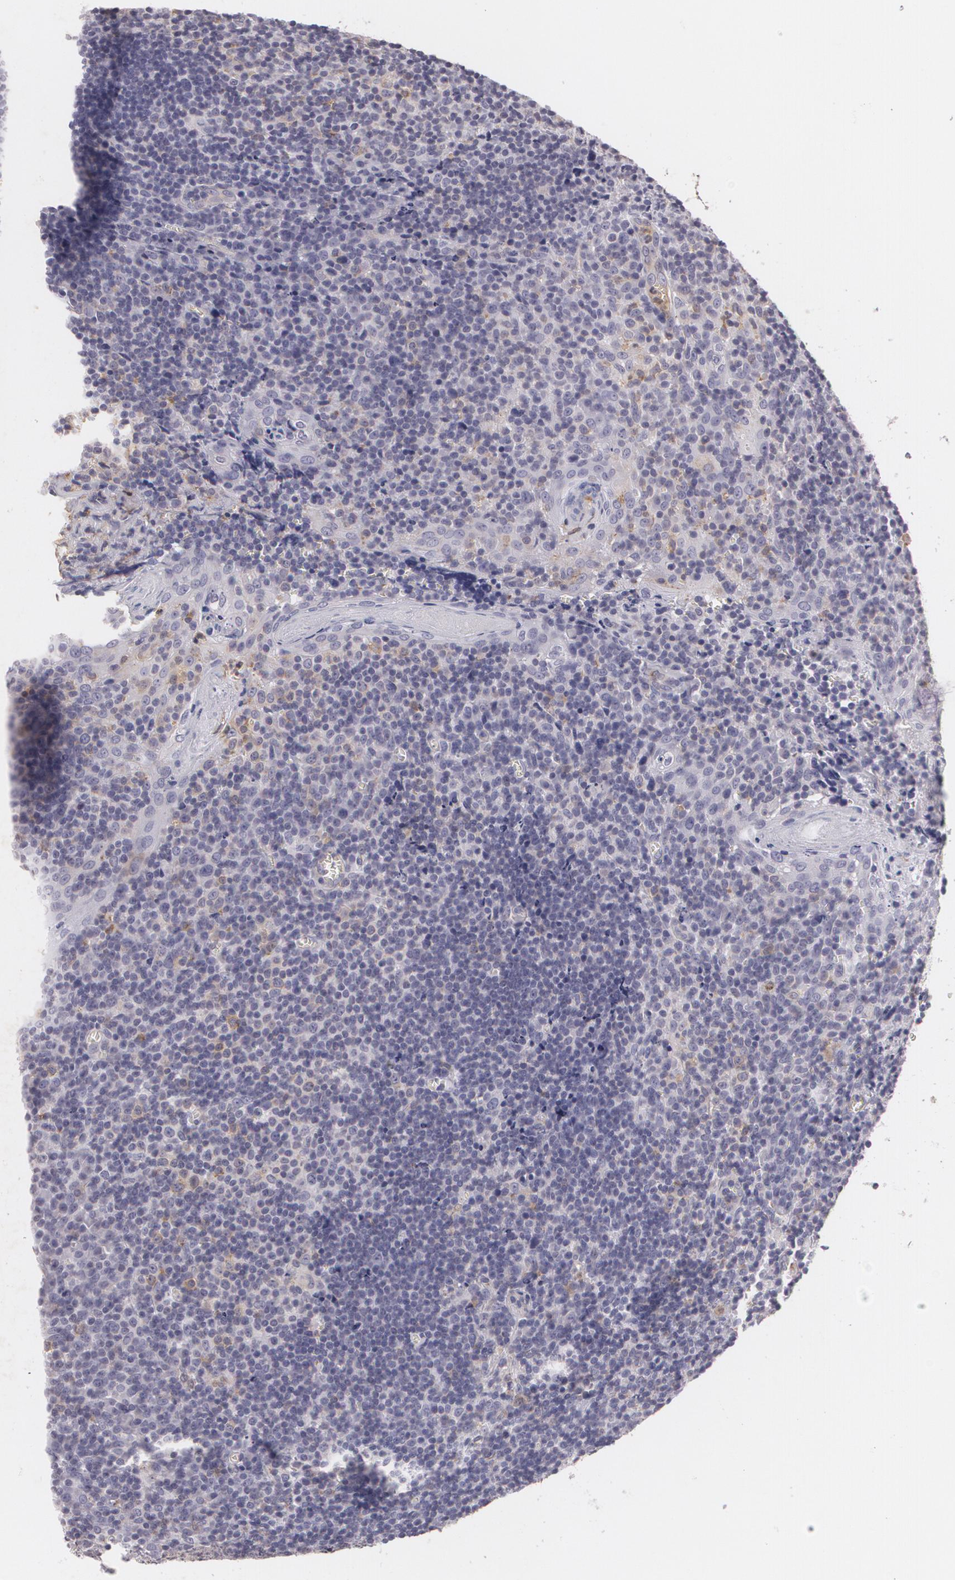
{"staining": {"intensity": "weak", "quantity": "<25%", "location": "cytoplasmic/membranous"}, "tissue": "tonsil", "cell_type": "Germinal center cells", "image_type": "normal", "snomed": [{"axis": "morphology", "description": "Normal tissue, NOS"}, {"axis": "topography", "description": "Tonsil"}], "caption": "A high-resolution micrograph shows immunohistochemistry staining of benign tonsil, which demonstrates no significant positivity in germinal center cells.", "gene": "KCNA4", "patient": {"sex": "male", "age": 20}}